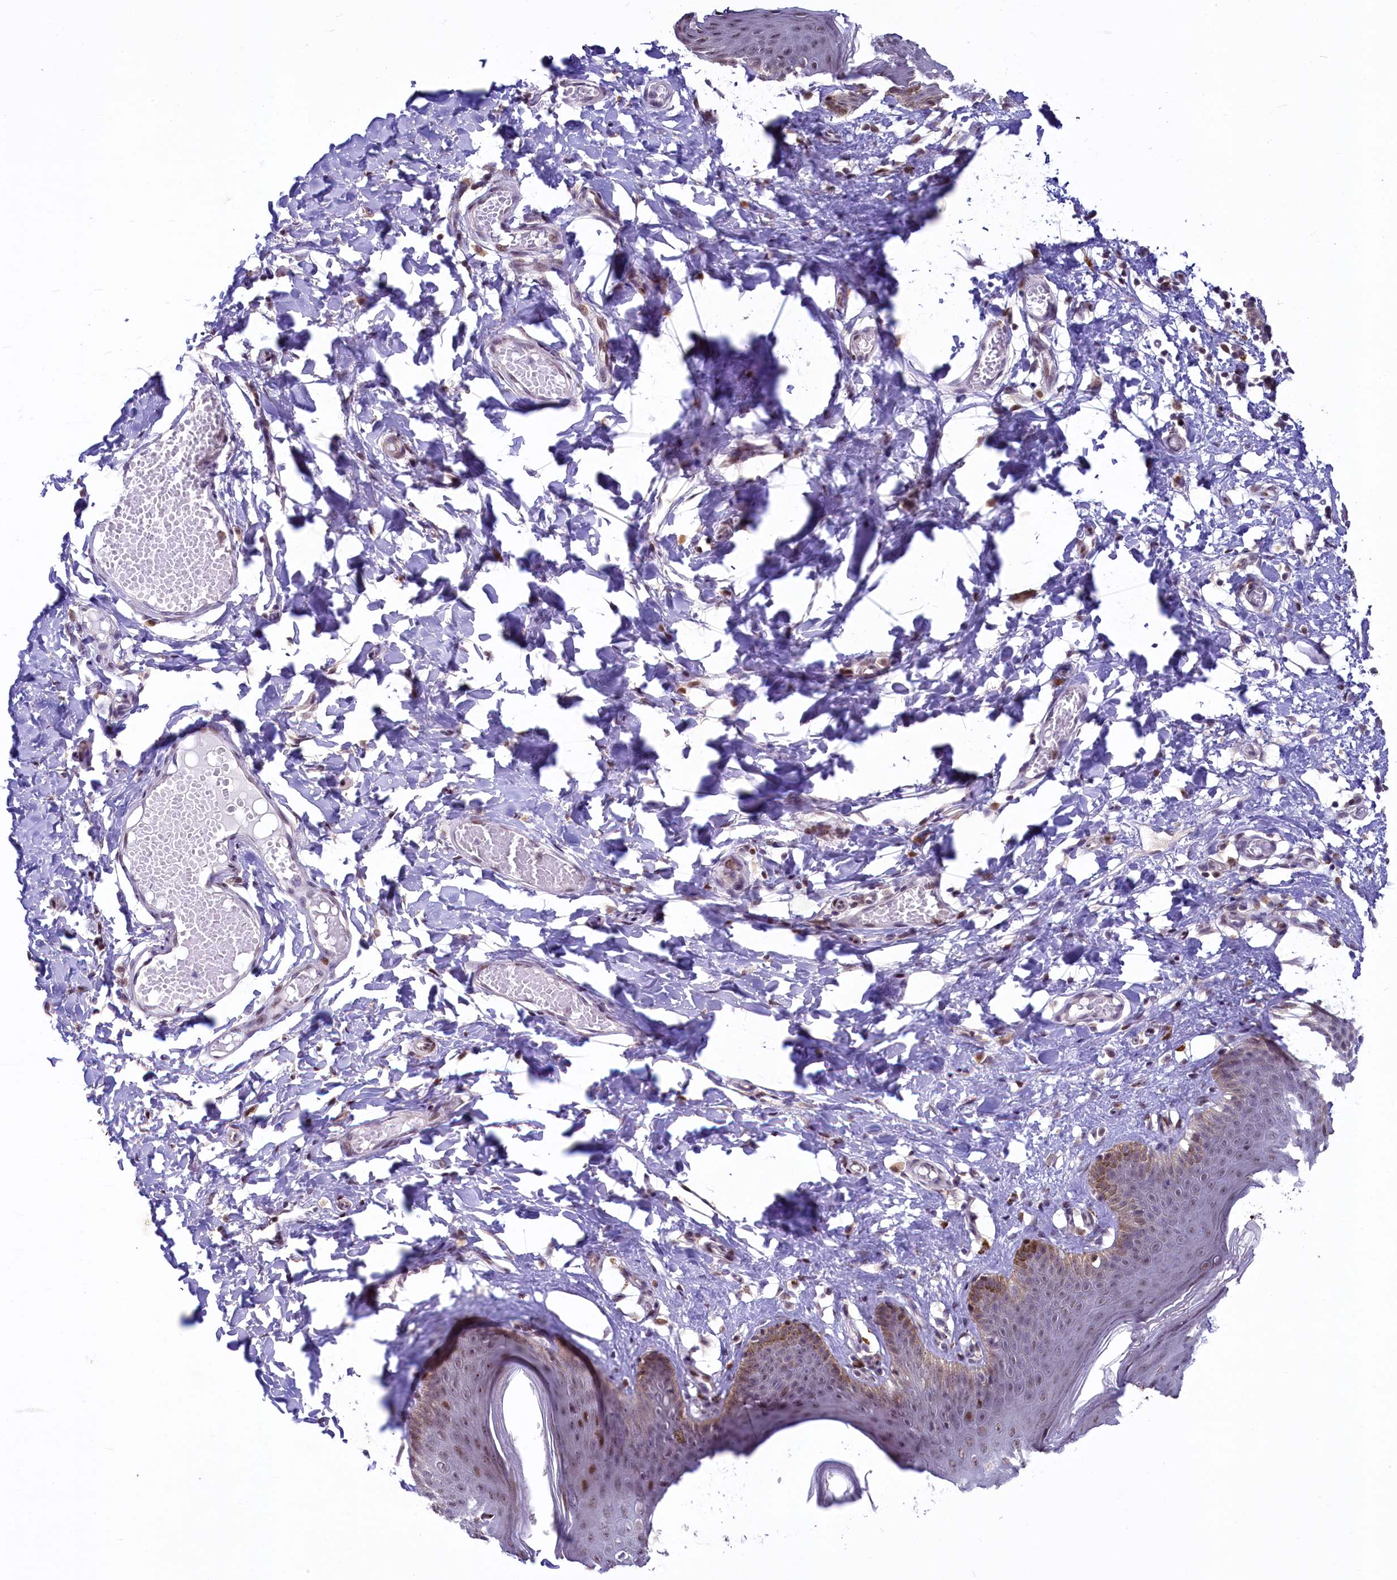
{"staining": {"intensity": "moderate", "quantity": "<25%", "location": "cytoplasmic/membranous,nuclear"}, "tissue": "skin", "cell_type": "Epidermal cells", "image_type": "normal", "snomed": [{"axis": "morphology", "description": "Normal tissue, NOS"}, {"axis": "topography", "description": "Vulva"}], "caption": "Protein expression analysis of normal skin exhibits moderate cytoplasmic/membranous,nuclear positivity in about <25% of epidermal cells. The staining was performed using DAB (3,3'-diaminobenzidine), with brown indicating positive protein expression. Nuclei are stained blue with hematoxylin.", "gene": "ANKS3", "patient": {"sex": "female", "age": 66}}